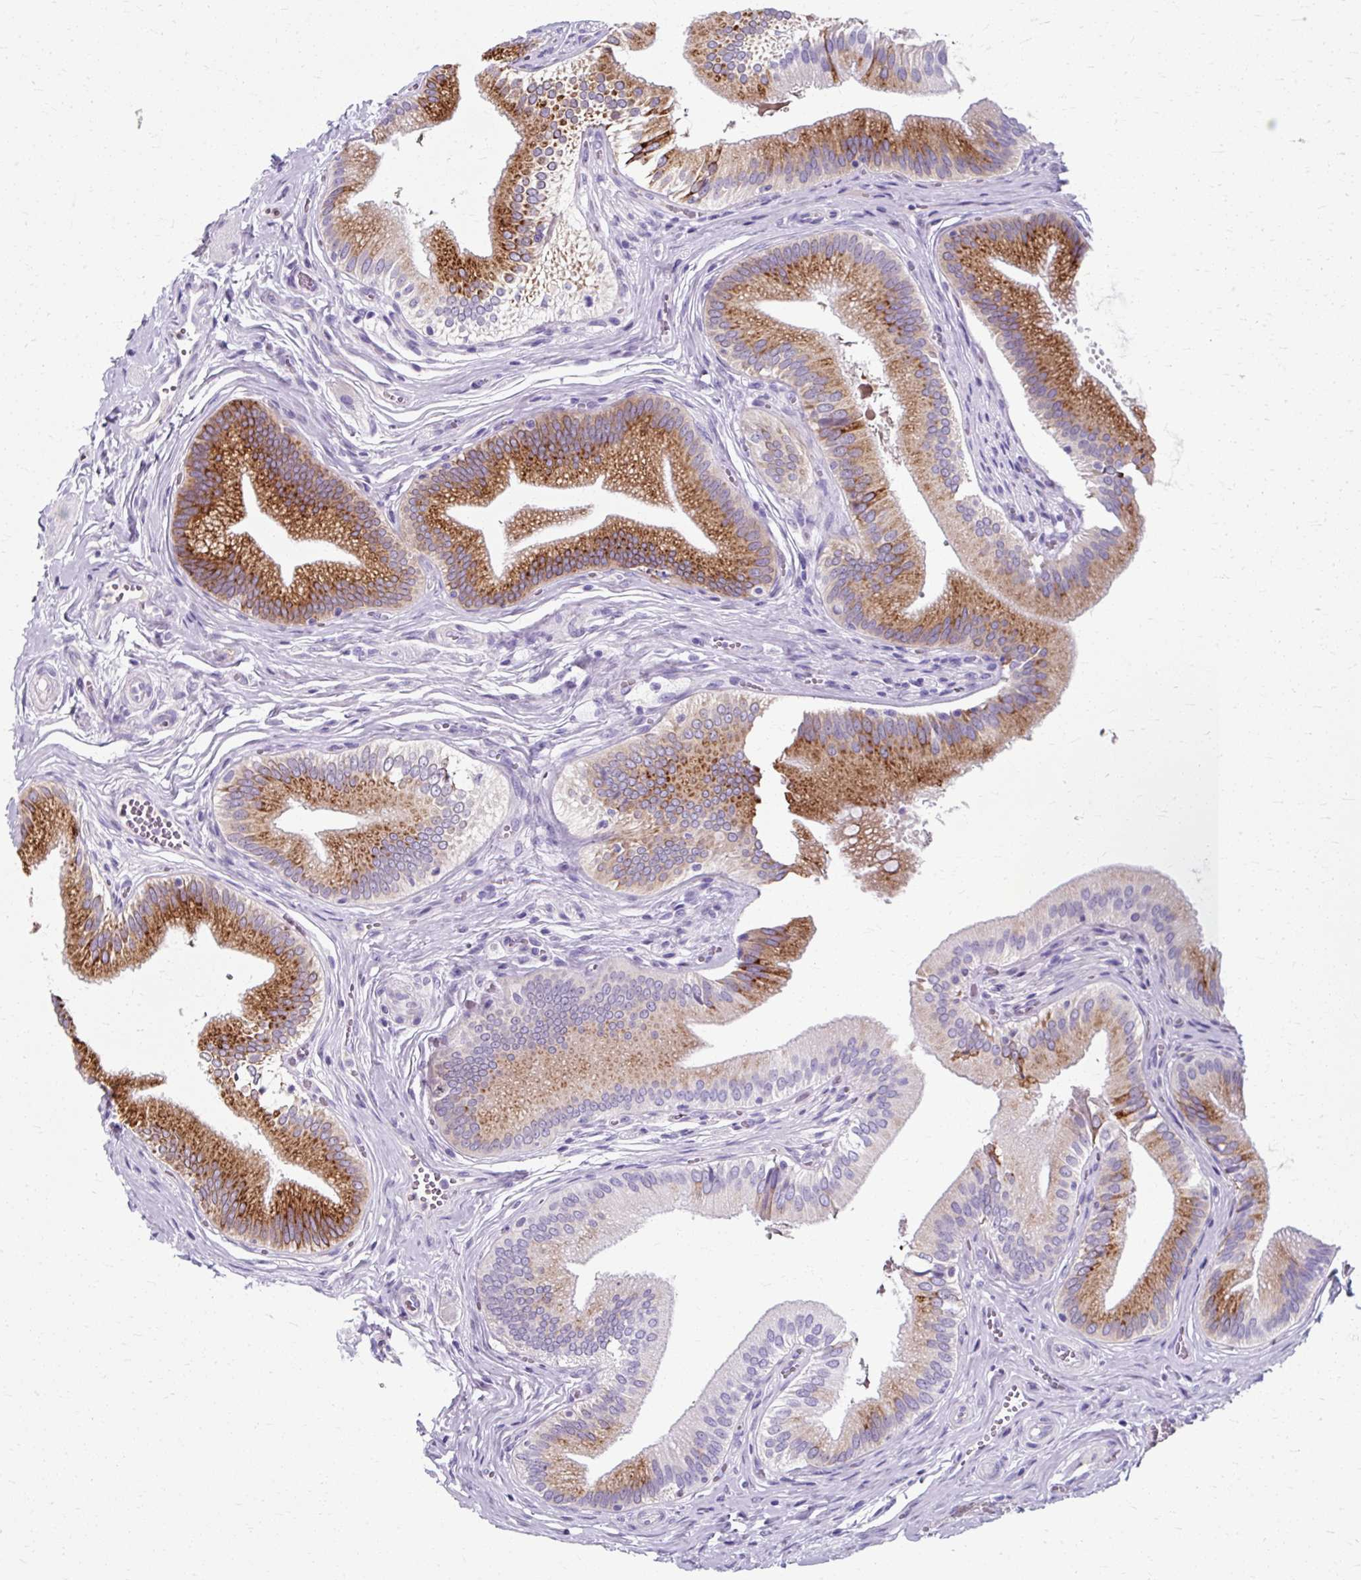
{"staining": {"intensity": "strong", "quantity": "25%-75%", "location": "cytoplasmic/membranous"}, "tissue": "gallbladder", "cell_type": "Glandular cells", "image_type": "normal", "snomed": [{"axis": "morphology", "description": "Normal tissue, NOS"}, {"axis": "topography", "description": "Gallbladder"}], "caption": "Benign gallbladder displays strong cytoplasmic/membranous staining in about 25%-75% of glandular cells, visualized by immunohistochemistry.", "gene": "ZNF555", "patient": {"sex": "male", "age": 17}}